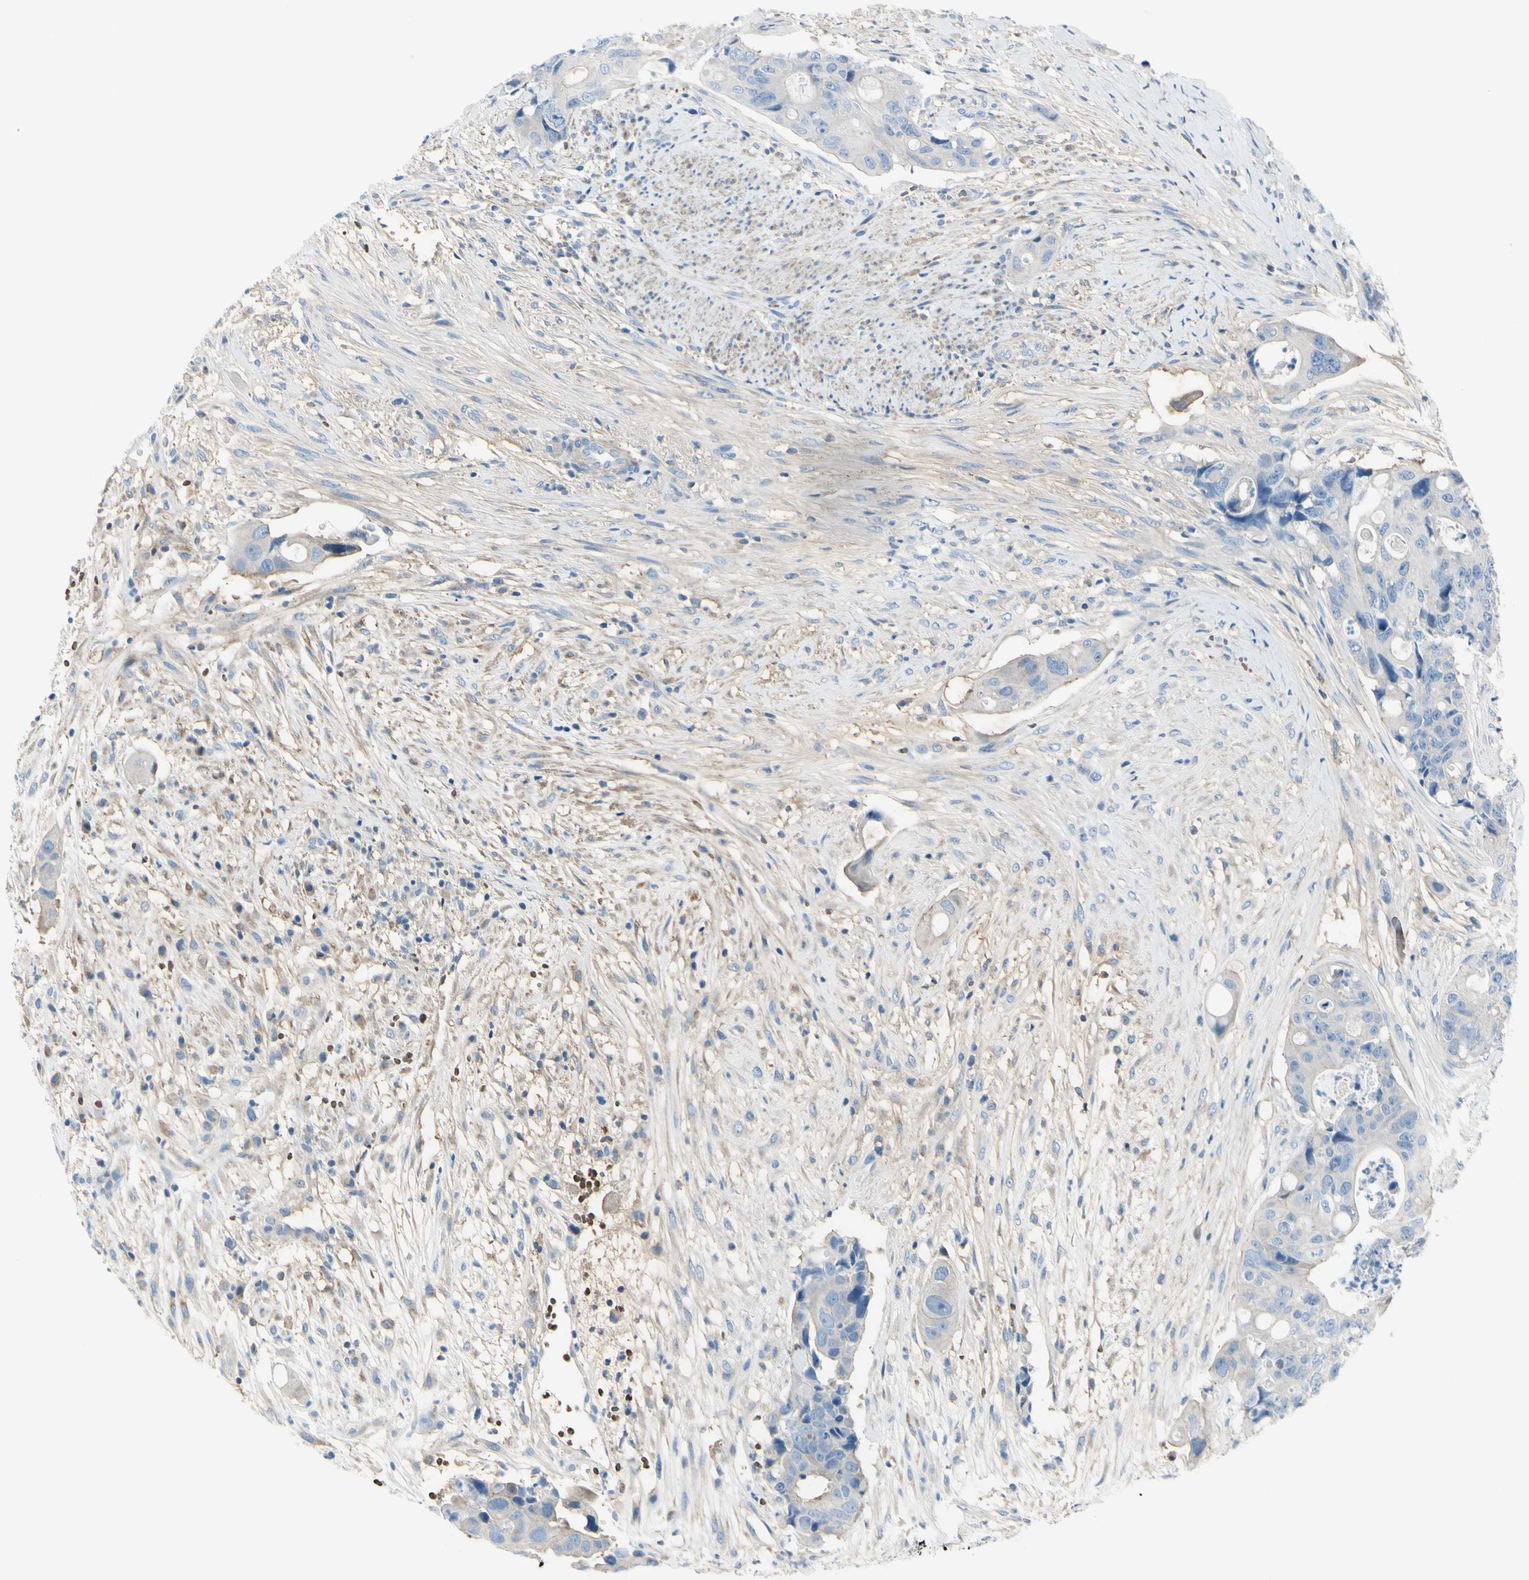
{"staining": {"intensity": "negative", "quantity": "none", "location": "none"}, "tissue": "colorectal cancer", "cell_type": "Tumor cells", "image_type": "cancer", "snomed": [{"axis": "morphology", "description": "Adenocarcinoma, NOS"}, {"axis": "topography", "description": "Colon"}], "caption": "Immunohistochemistry (IHC) micrograph of neoplastic tissue: human colorectal adenocarcinoma stained with DAB shows no significant protein positivity in tumor cells. (DAB (3,3'-diaminobenzidine) immunohistochemistry (IHC), high magnification).", "gene": "NCBP2L", "patient": {"sex": "female", "age": 57}}